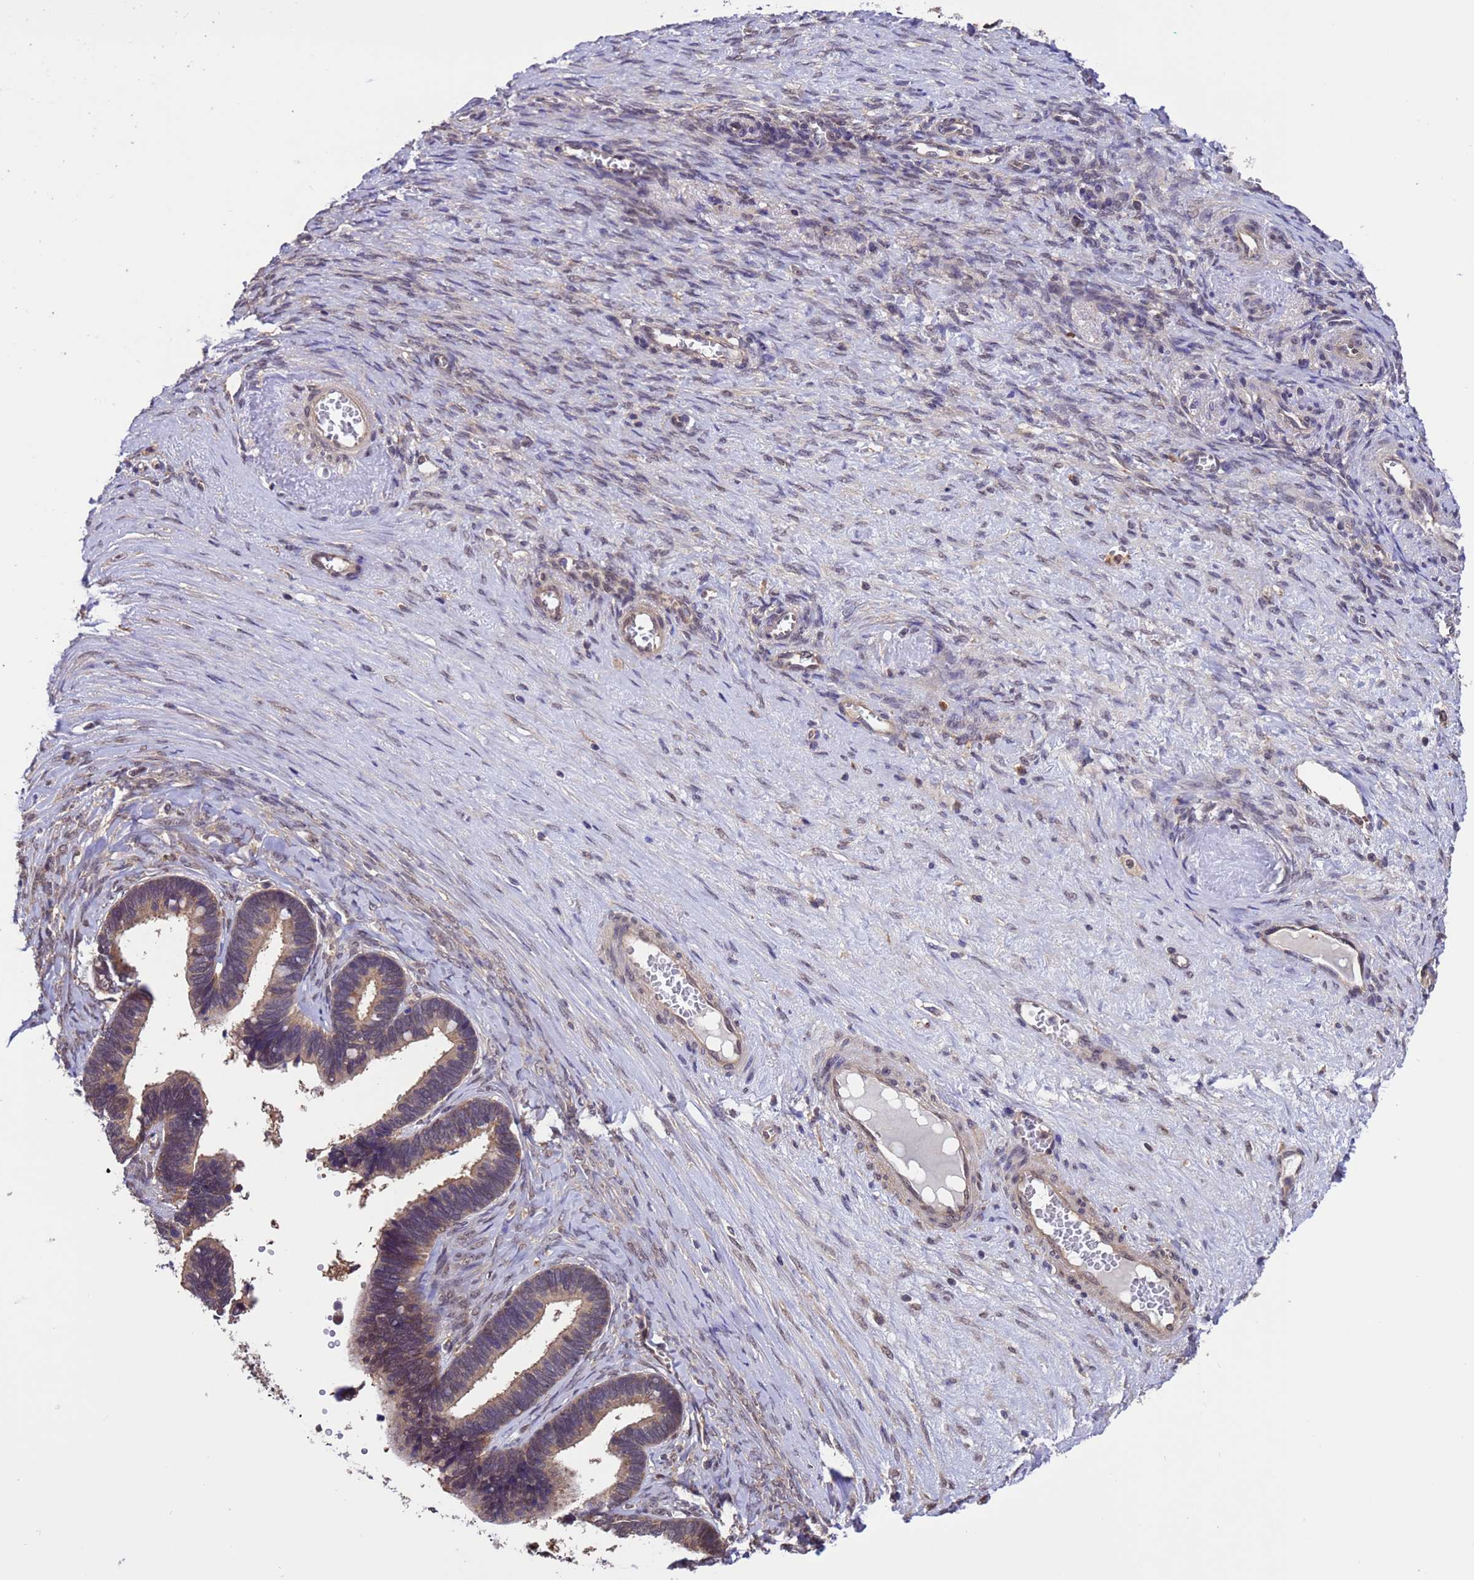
{"staining": {"intensity": "weak", "quantity": ">75%", "location": "cytoplasmic/membranous"}, "tissue": "ovarian cancer", "cell_type": "Tumor cells", "image_type": "cancer", "snomed": [{"axis": "morphology", "description": "Cystadenocarcinoma, serous, NOS"}, {"axis": "topography", "description": "Ovary"}], "caption": "Weak cytoplasmic/membranous expression for a protein is identified in about >75% of tumor cells of serous cystadenocarcinoma (ovarian) using immunohistochemistry.", "gene": "ZFP69B", "patient": {"sex": "female", "age": 56}}